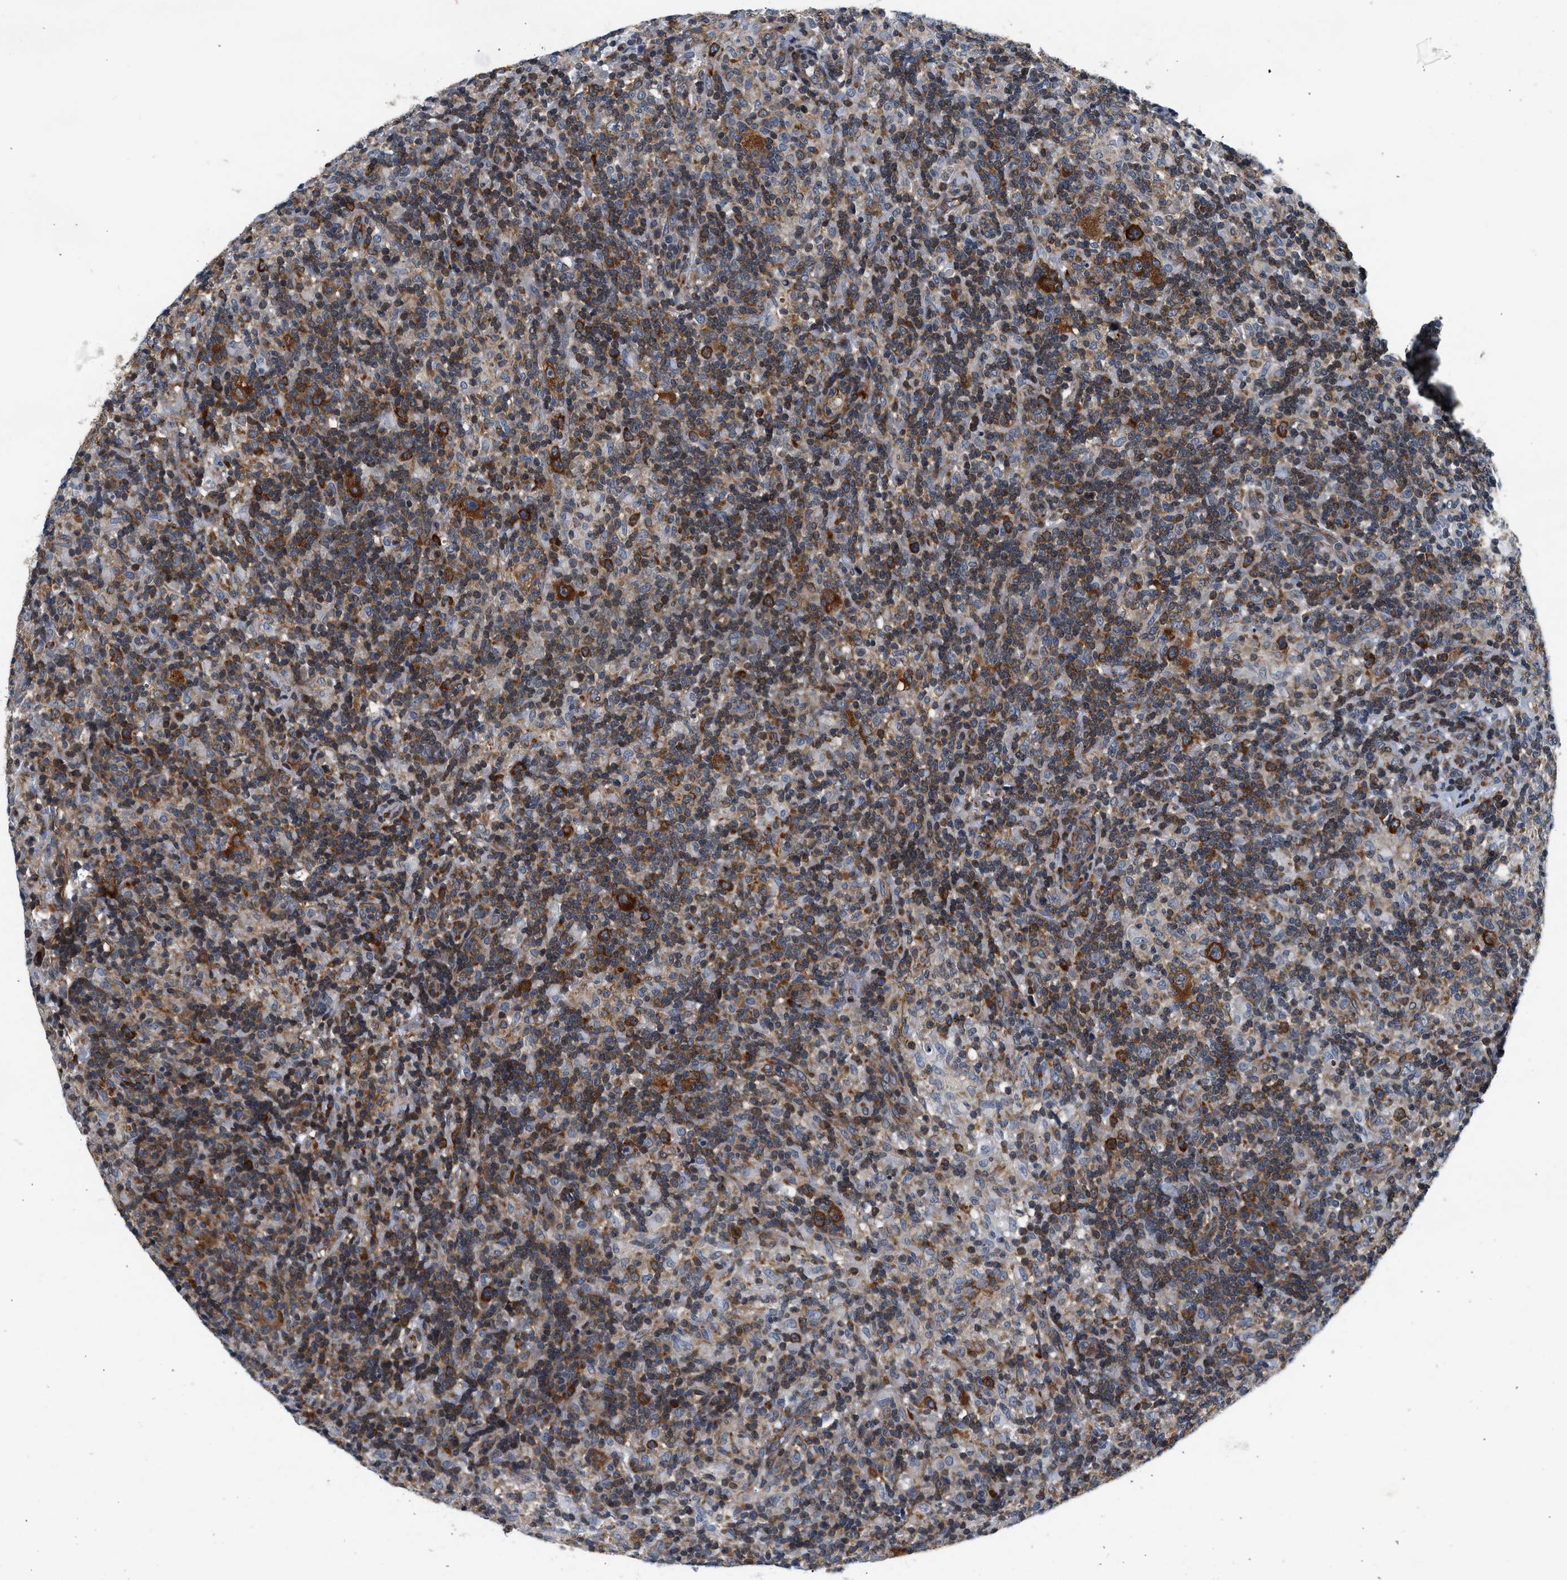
{"staining": {"intensity": "strong", "quantity": ">75%", "location": "cytoplasmic/membranous"}, "tissue": "lymphoma", "cell_type": "Tumor cells", "image_type": "cancer", "snomed": [{"axis": "morphology", "description": "Hodgkin's disease, NOS"}, {"axis": "topography", "description": "Lymph node"}], "caption": "Immunohistochemistry (DAB (3,3'-diaminobenzidine)) staining of human Hodgkin's disease demonstrates strong cytoplasmic/membranous protein expression in approximately >75% of tumor cells. (brown staining indicates protein expression, while blue staining denotes nuclei).", "gene": "PA2G4", "patient": {"sex": "male", "age": 70}}